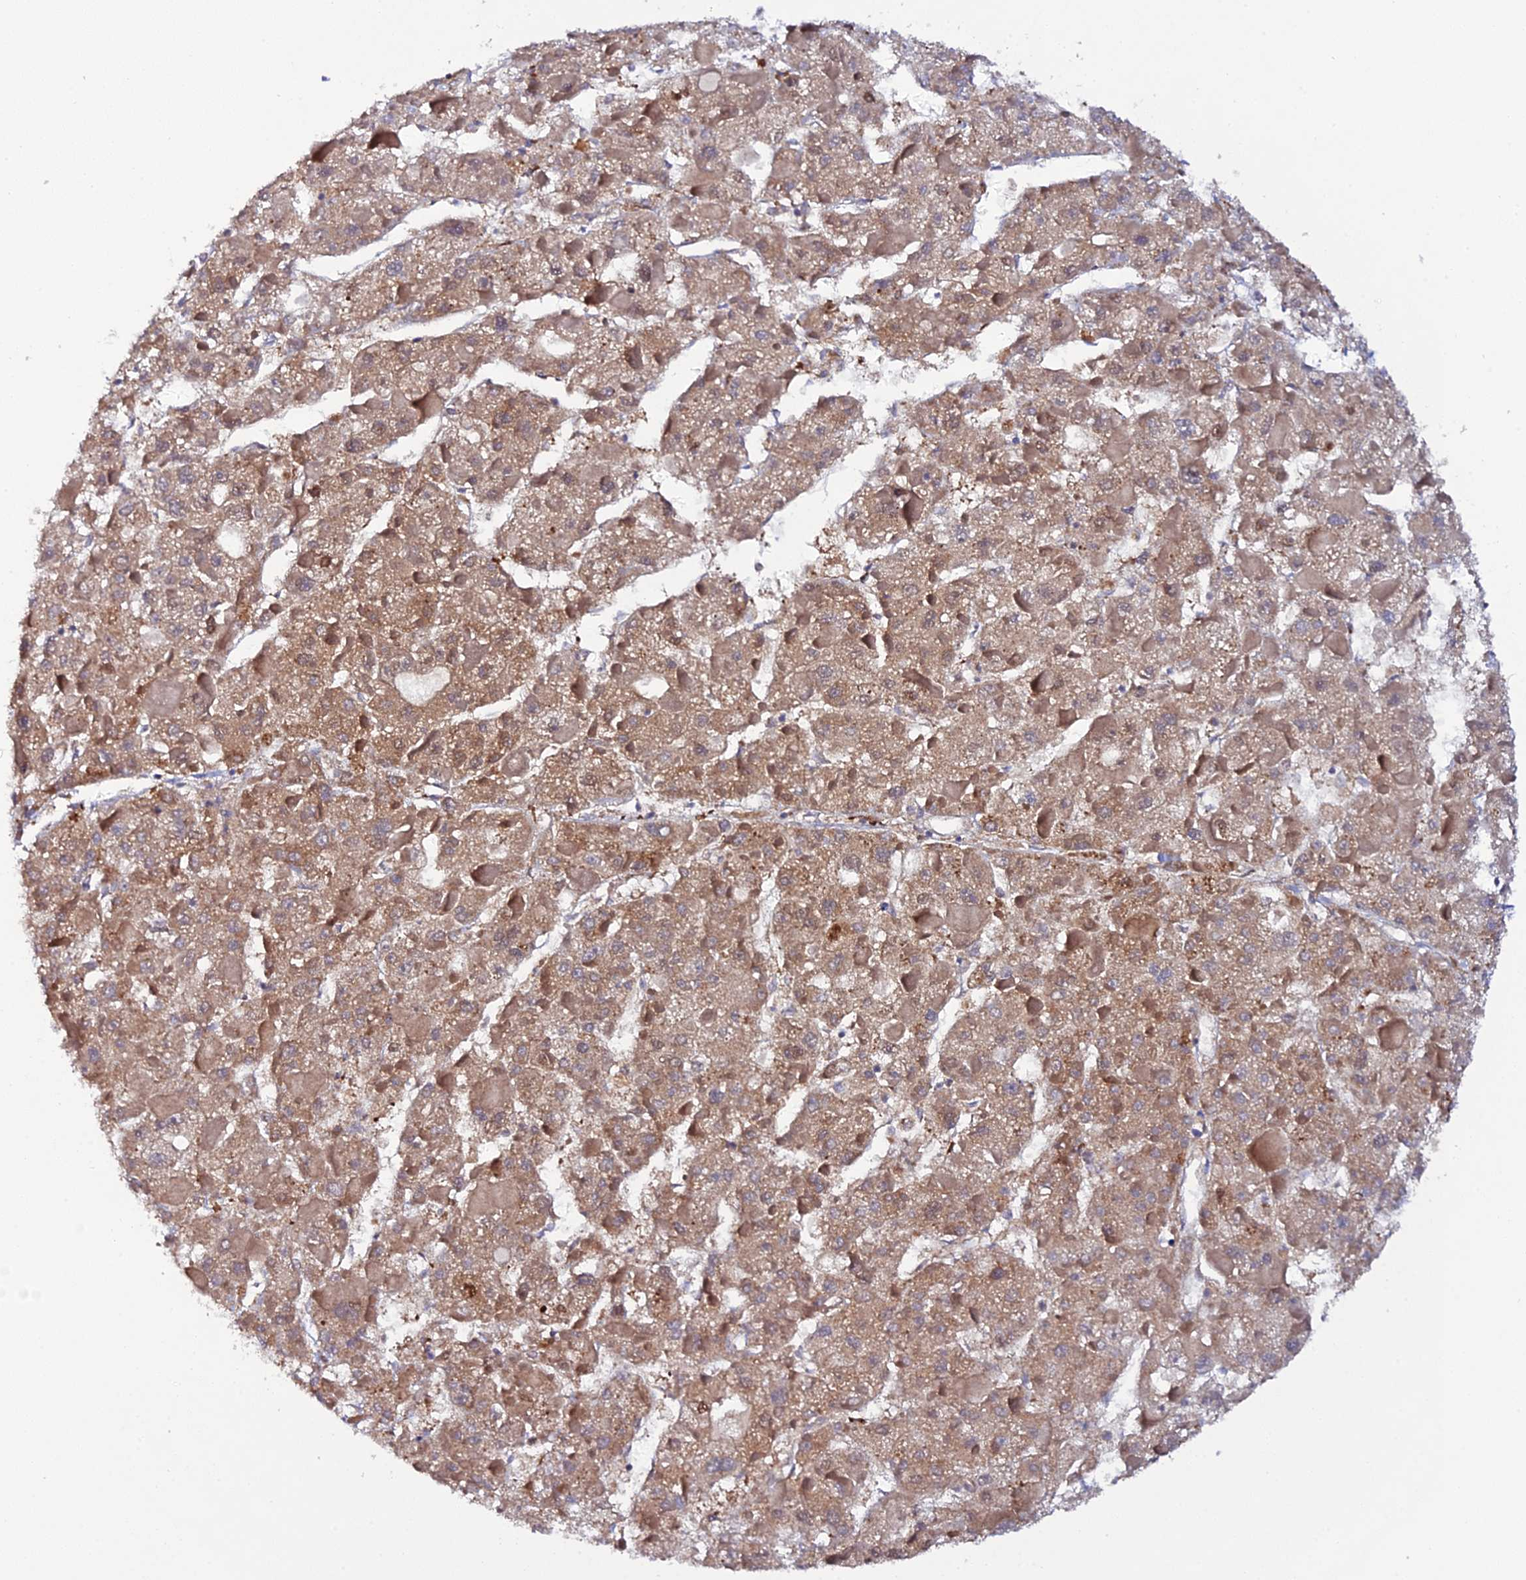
{"staining": {"intensity": "weak", "quantity": ">75%", "location": "cytoplasmic/membranous"}, "tissue": "liver cancer", "cell_type": "Tumor cells", "image_type": "cancer", "snomed": [{"axis": "morphology", "description": "Carcinoma, Hepatocellular, NOS"}, {"axis": "topography", "description": "Liver"}], "caption": "There is low levels of weak cytoplasmic/membranous expression in tumor cells of liver cancer (hepatocellular carcinoma), as demonstrated by immunohistochemical staining (brown color).", "gene": "P3H3", "patient": {"sex": "female", "age": 73}}